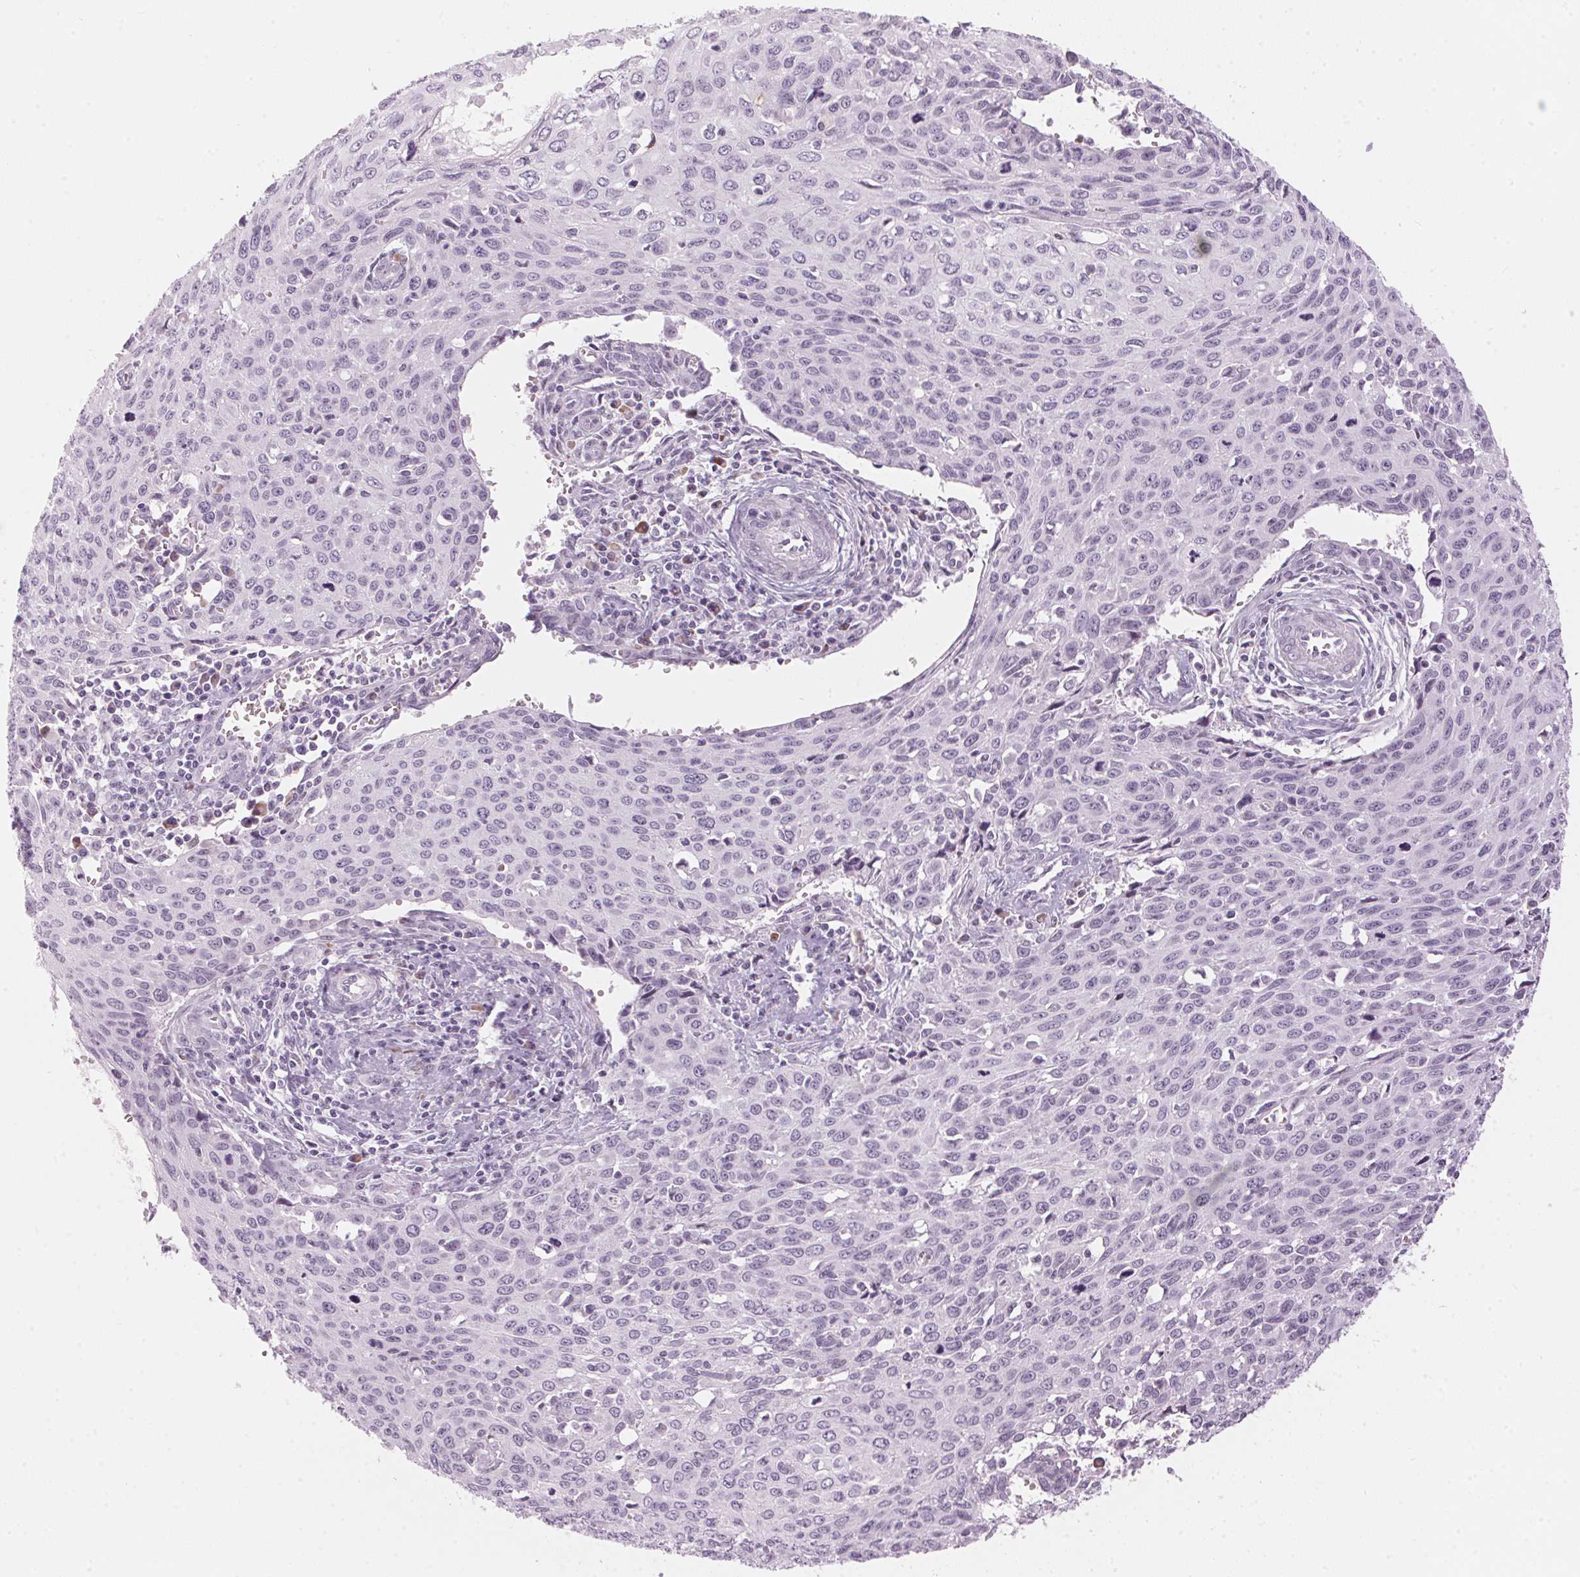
{"staining": {"intensity": "negative", "quantity": "none", "location": "none"}, "tissue": "cervical cancer", "cell_type": "Tumor cells", "image_type": "cancer", "snomed": [{"axis": "morphology", "description": "Squamous cell carcinoma, NOS"}, {"axis": "topography", "description": "Cervix"}], "caption": "High magnification brightfield microscopy of cervical cancer (squamous cell carcinoma) stained with DAB (3,3'-diaminobenzidine) (brown) and counterstained with hematoxylin (blue): tumor cells show no significant positivity.", "gene": "CADPS", "patient": {"sex": "female", "age": 38}}